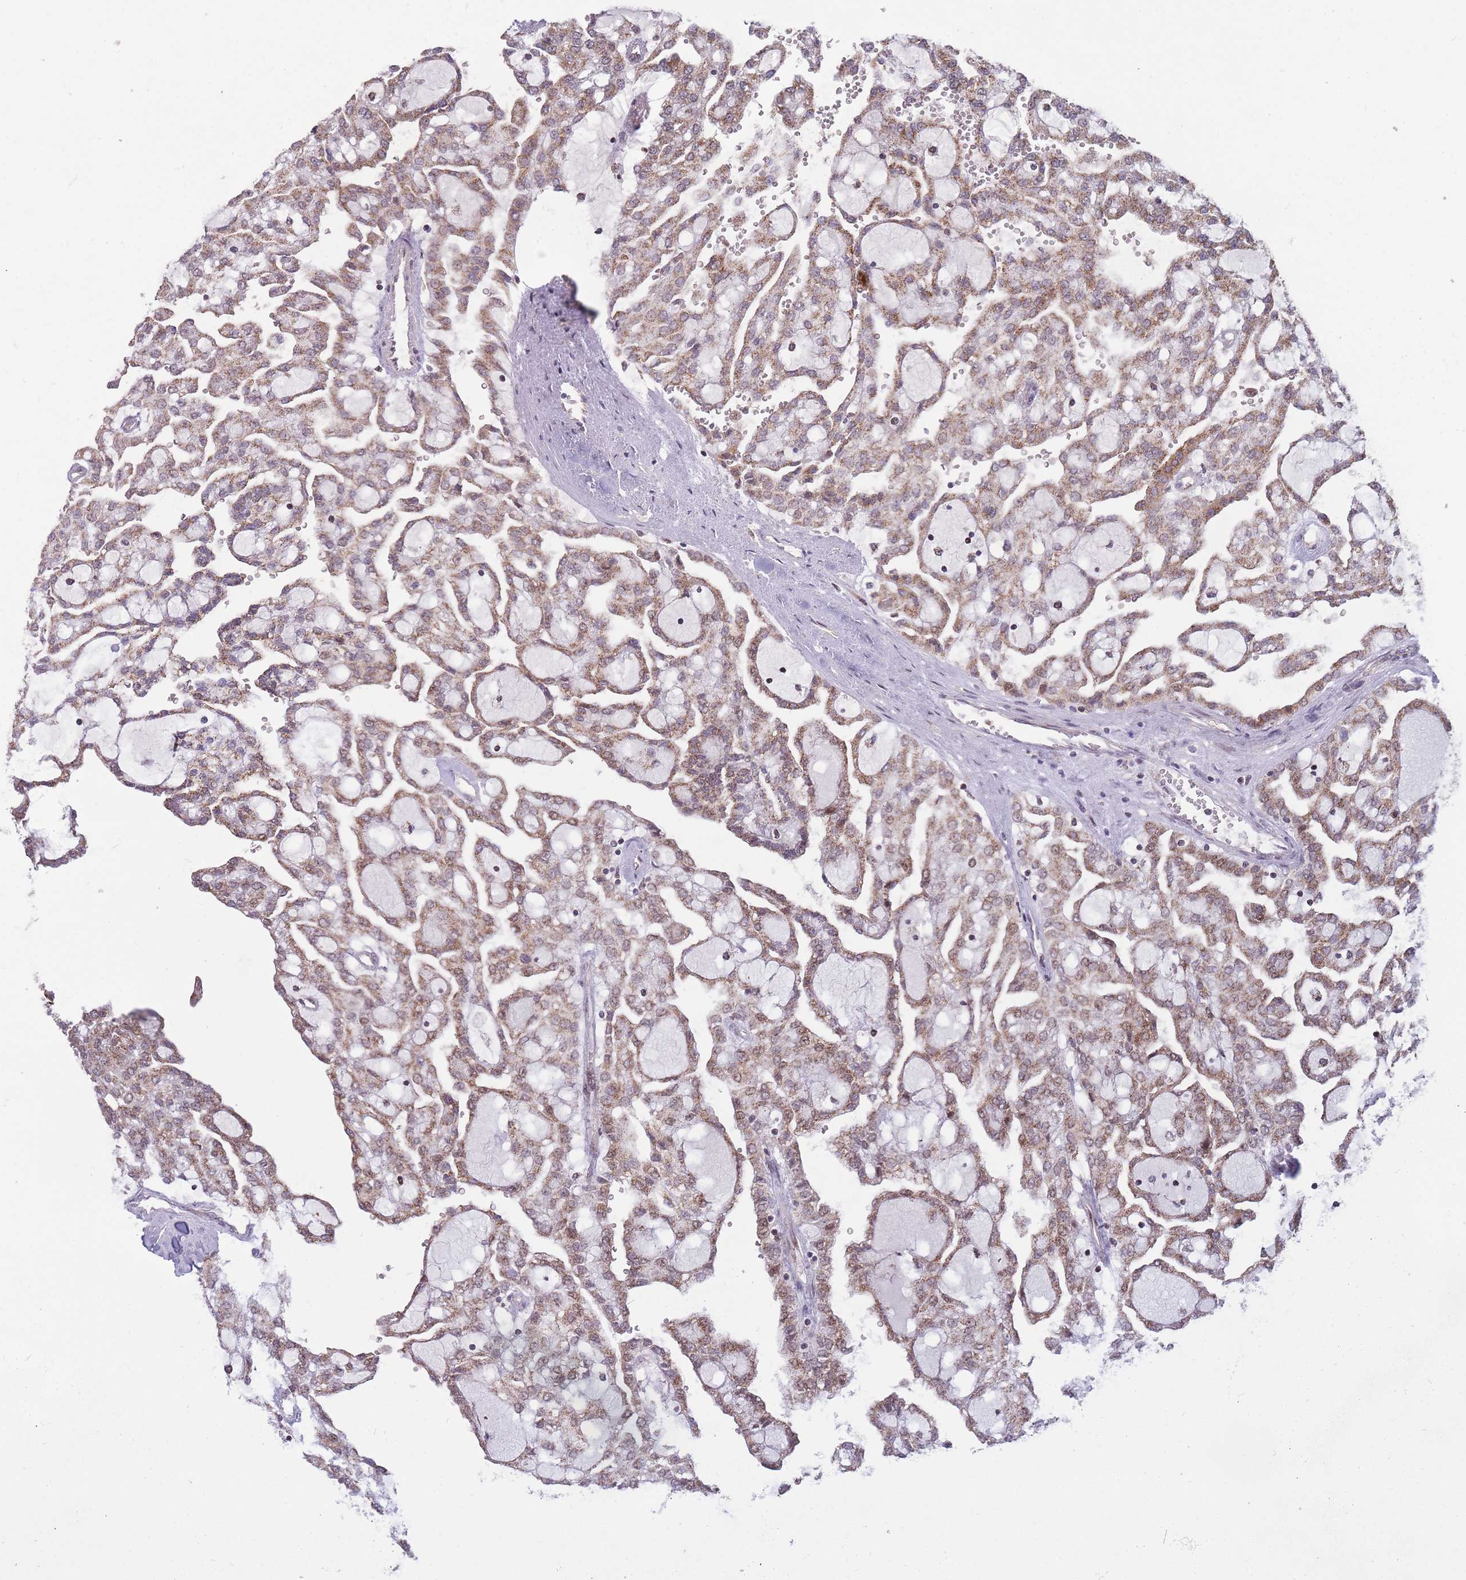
{"staining": {"intensity": "moderate", "quantity": ">75%", "location": "cytoplasmic/membranous"}, "tissue": "renal cancer", "cell_type": "Tumor cells", "image_type": "cancer", "snomed": [{"axis": "morphology", "description": "Adenocarcinoma, NOS"}, {"axis": "topography", "description": "Kidney"}], "caption": "Immunohistochemistry (IHC) (DAB) staining of human renal cancer (adenocarcinoma) reveals moderate cytoplasmic/membranous protein staining in approximately >75% of tumor cells. (IHC, brightfield microscopy, high magnification).", "gene": "DPYSL4", "patient": {"sex": "male", "age": 63}}